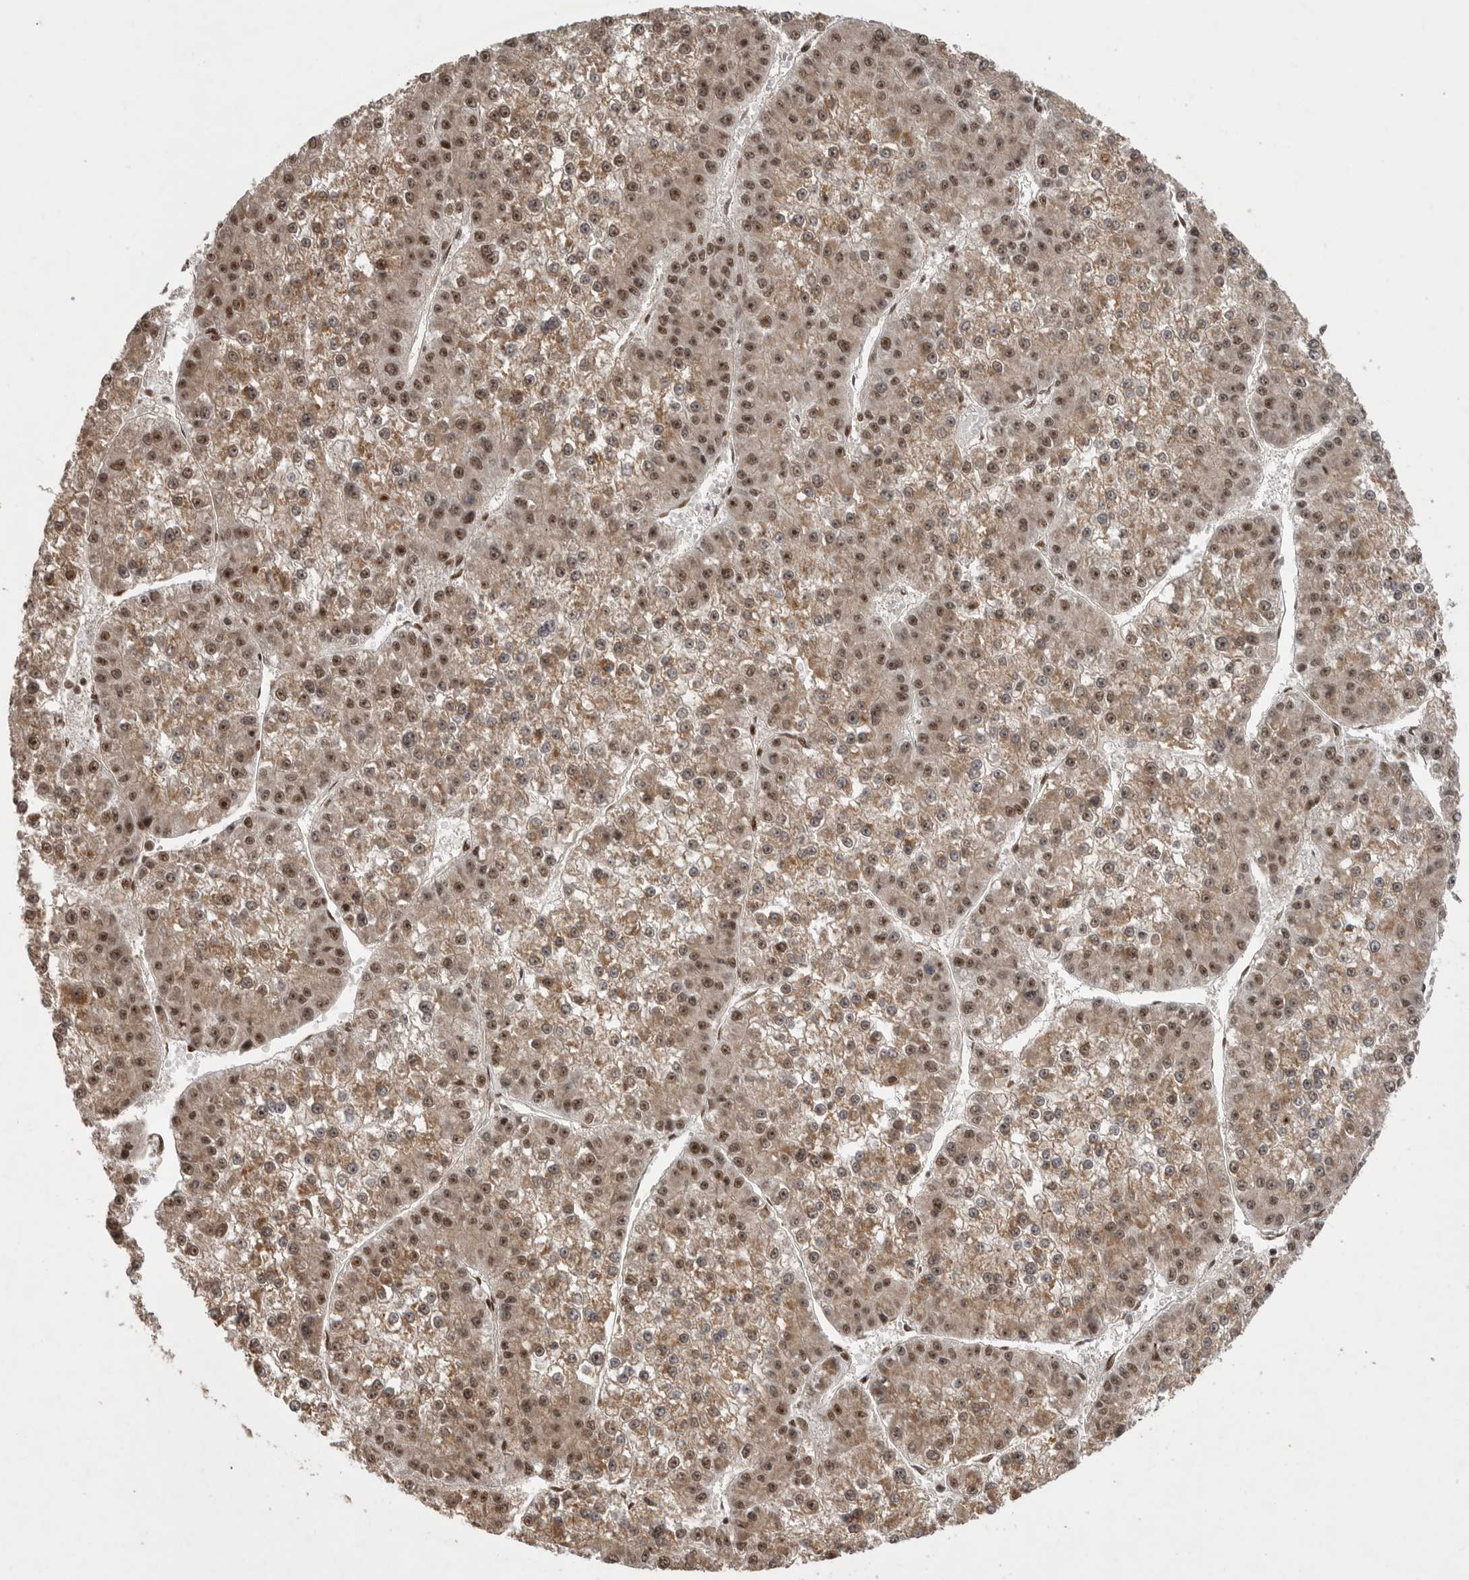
{"staining": {"intensity": "moderate", "quantity": ">75%", "location": "cytoplasmic/membranous,nuclear"}, "tissue": "liver cancer", "cell_type": "Tumor cells", "image_type": "cancer", "snomed": [{"axis": "morphology", "description": "Carcinoma, Hepatocellular, NOS"}, {"axis": "topography", "description": "Liver"}], "caption": "High-power microscopy captured an immunohistochemistry (IHC) photomicrograph of liver cancer (hepatocellular carcinoma), revealing moderate cytoplasmic/membranous and nuclear positivity in about >75% of tumor cells.", "gene": "PPP1R8", "patient": {"sex": "female", "age": 73}}